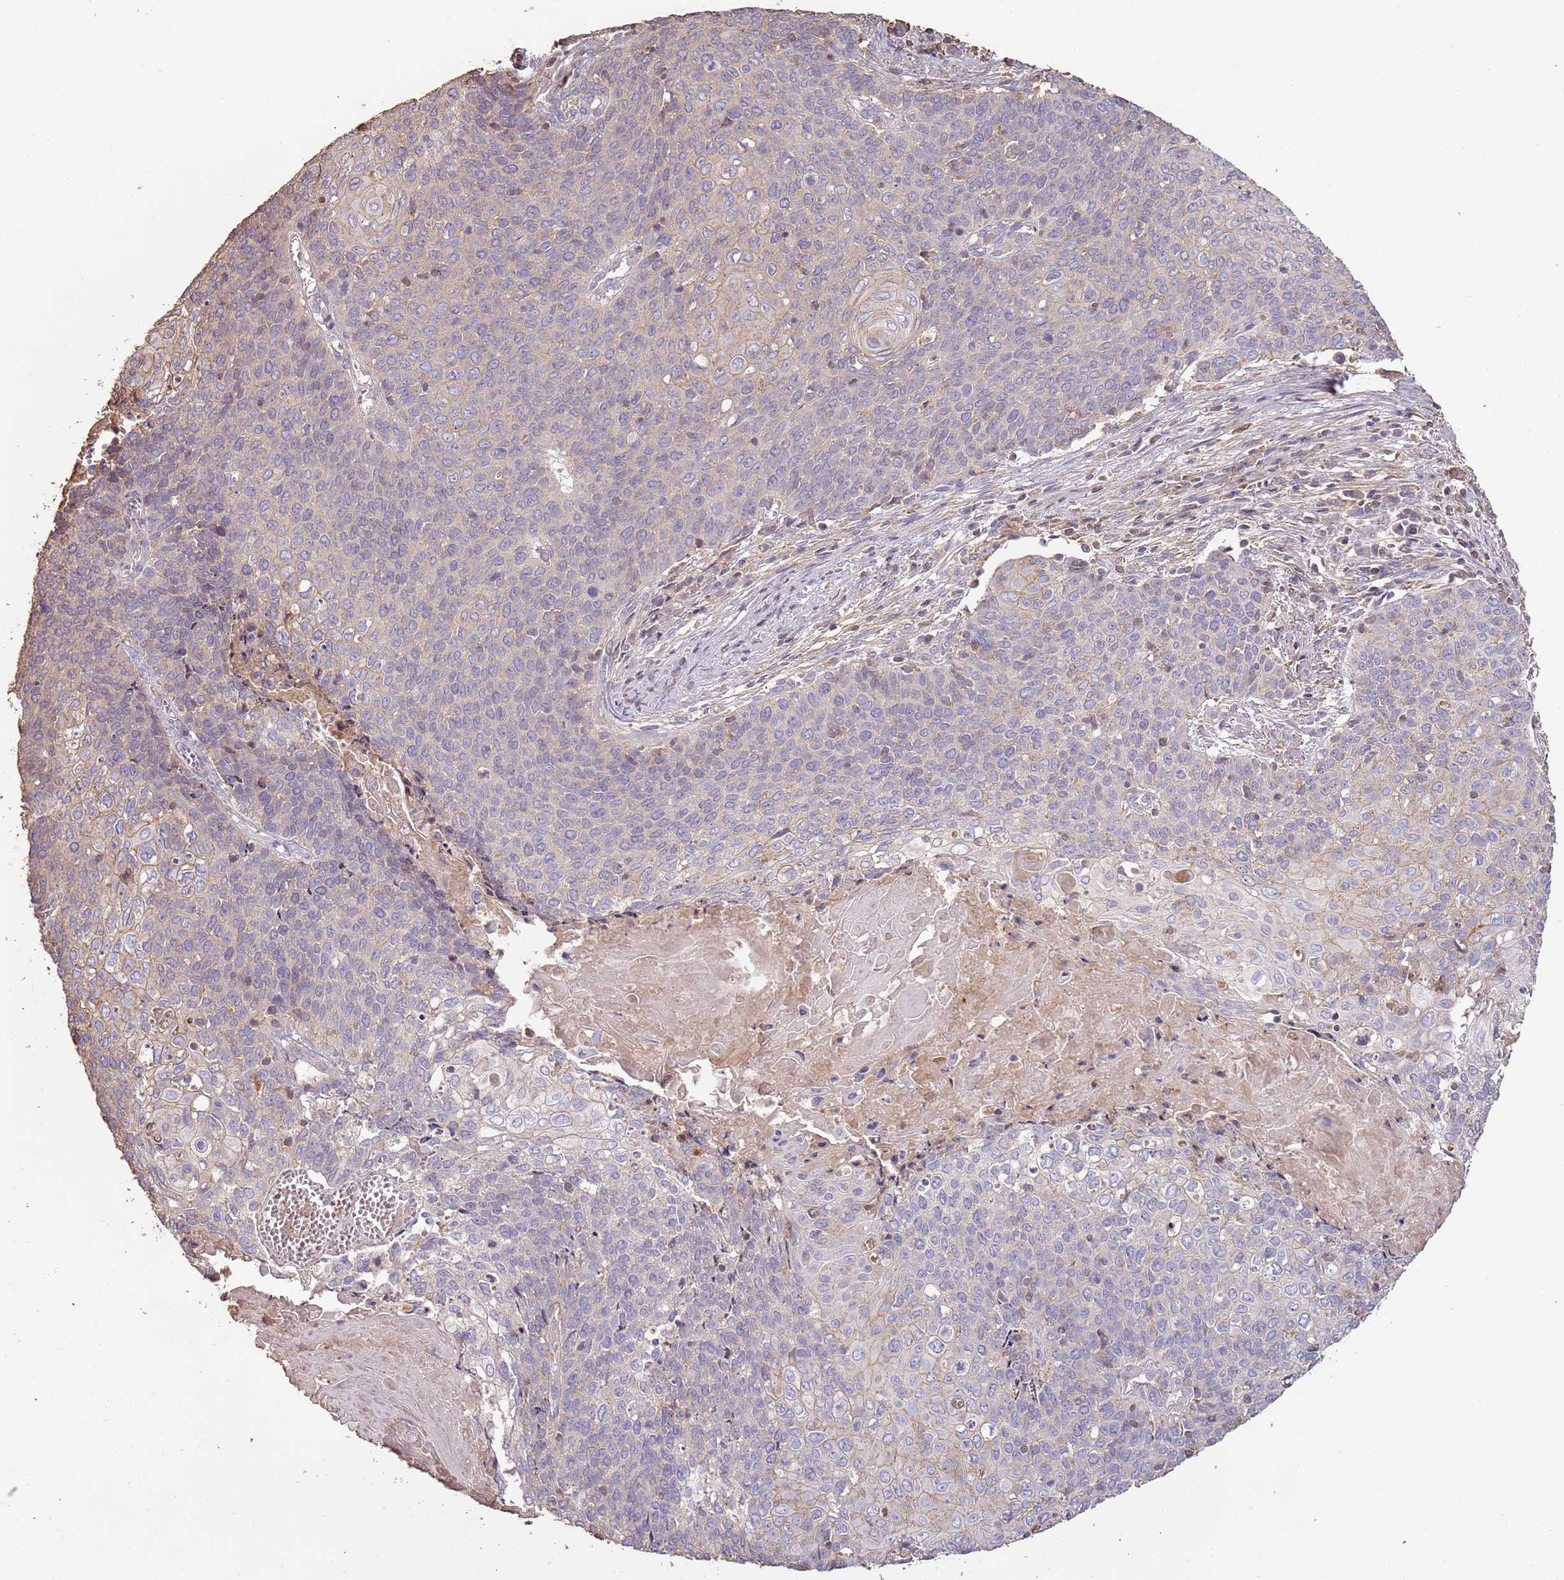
{"staining": {"intensity": "negative", "quantity": "none", "location": "none"}, "tissue": "cervical cancer", "cell_type": "Tumor cells", "image_type": "cancer", "snomed": [{"axis": "morphology", "description": "Squamous cell carcinoma, NOS"}, {"axis": "topography", "description": "Cervix"}], "caption": "DAB (3,3'-diaminobenzidine) immunohistochemical staining of human cervical squamous cell carcinoma demonstrates no significant staining in tumor cells.", "gene": "FECH", "patient": {"sex": "female", "age": 39}}